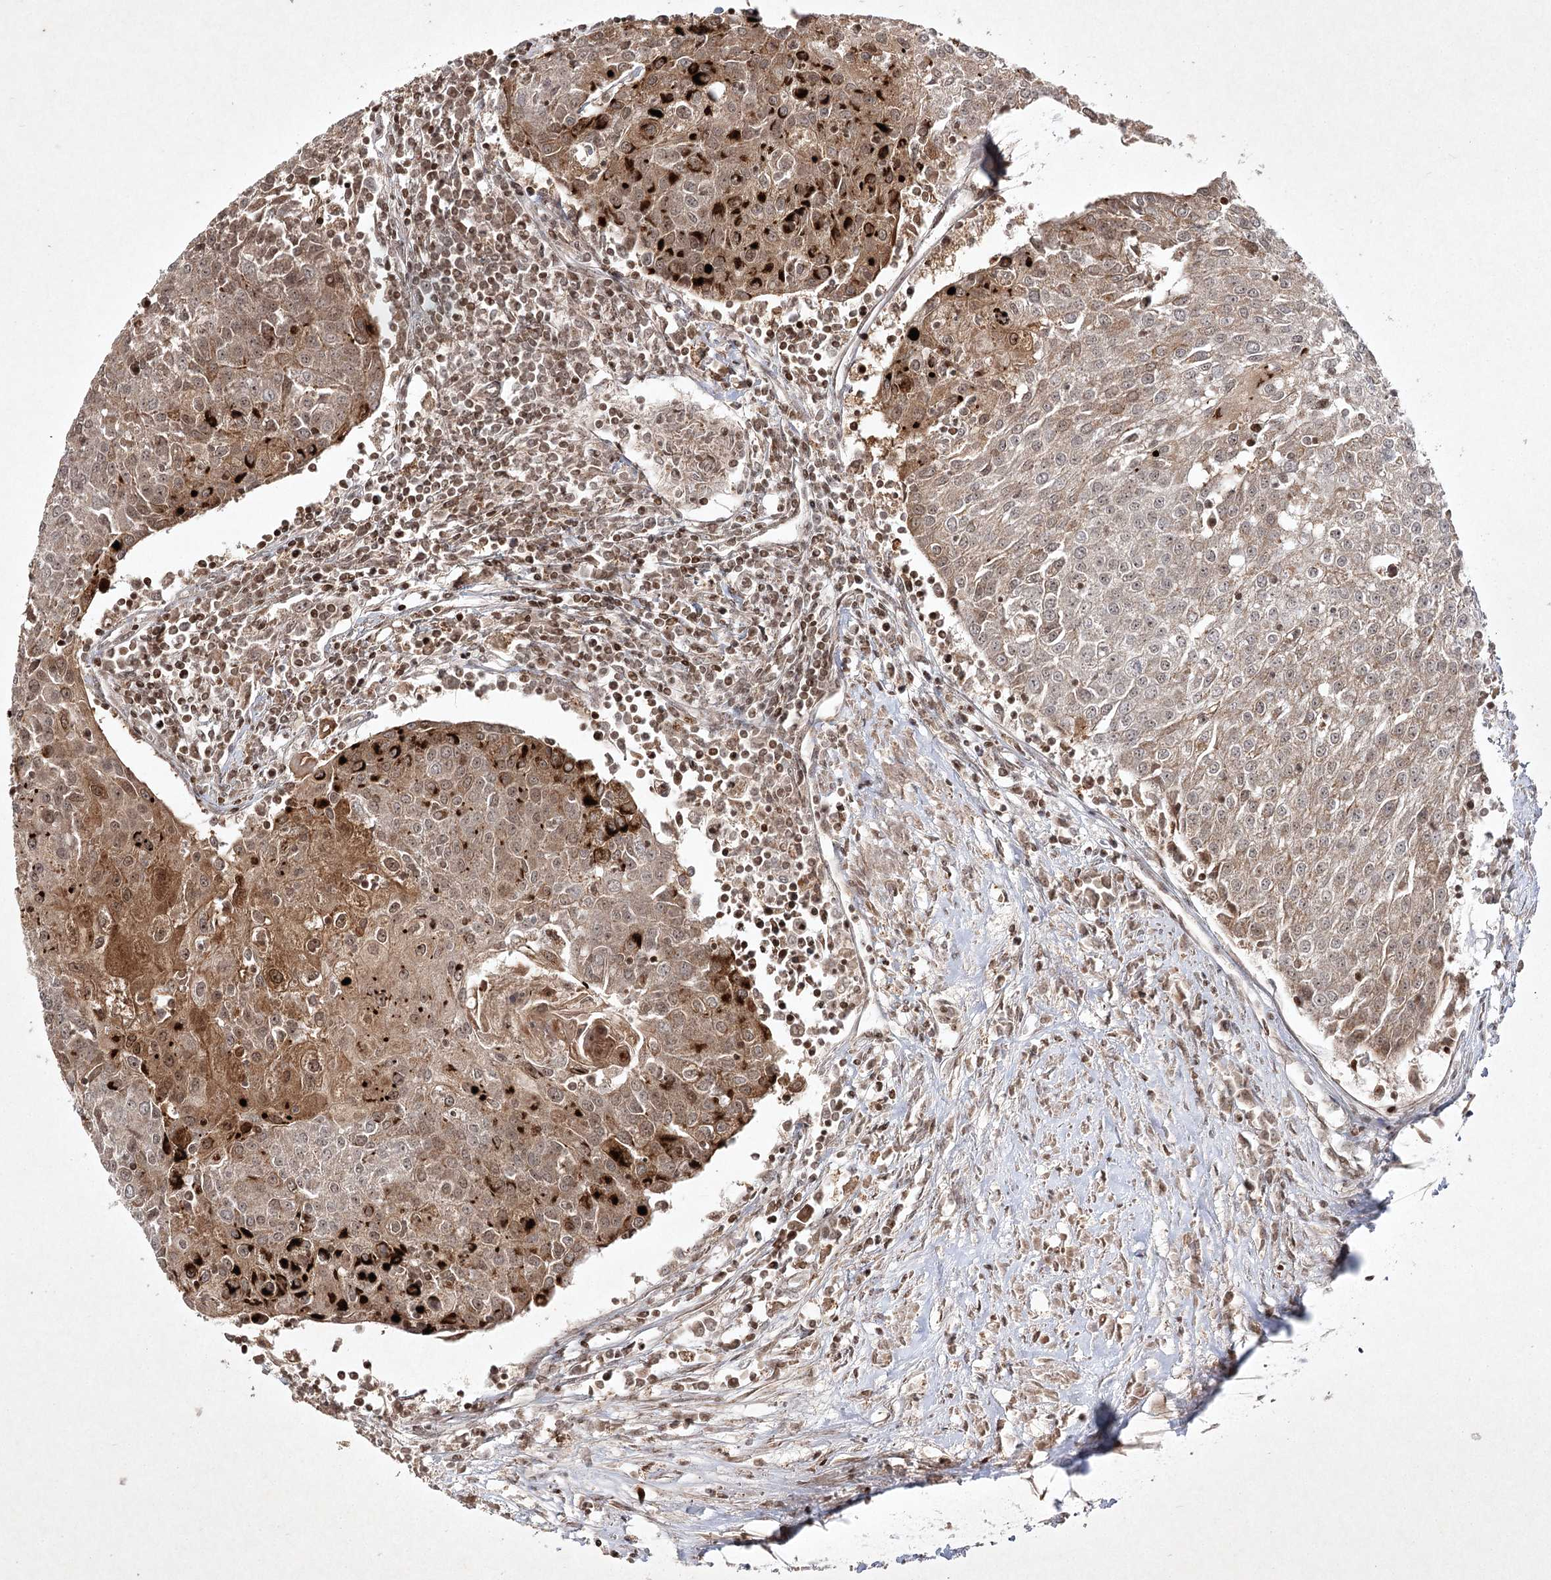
{"staining": {"intensity": "strong", "quantity": "25%-75%", "location": "cytoplasmic/membranous"}, "tissue": "urothelial cancer", "cell_type": "Tumor cells", "image_type": "cancer", "snomed": [{"axis": "morphology", "description": "Urothelial carcinoma, High grade"}, {"axis": "topography", "description": "Urinary bladder"}], "caption": "Human high-grade urothelial carcinoma stained with a brown dye reveals strong cytoplasmic/membranous positive staining in about 25%-75% of tumor cells.", "gene": "CARM1", "patient": {"sex": "female", "age": 85}}